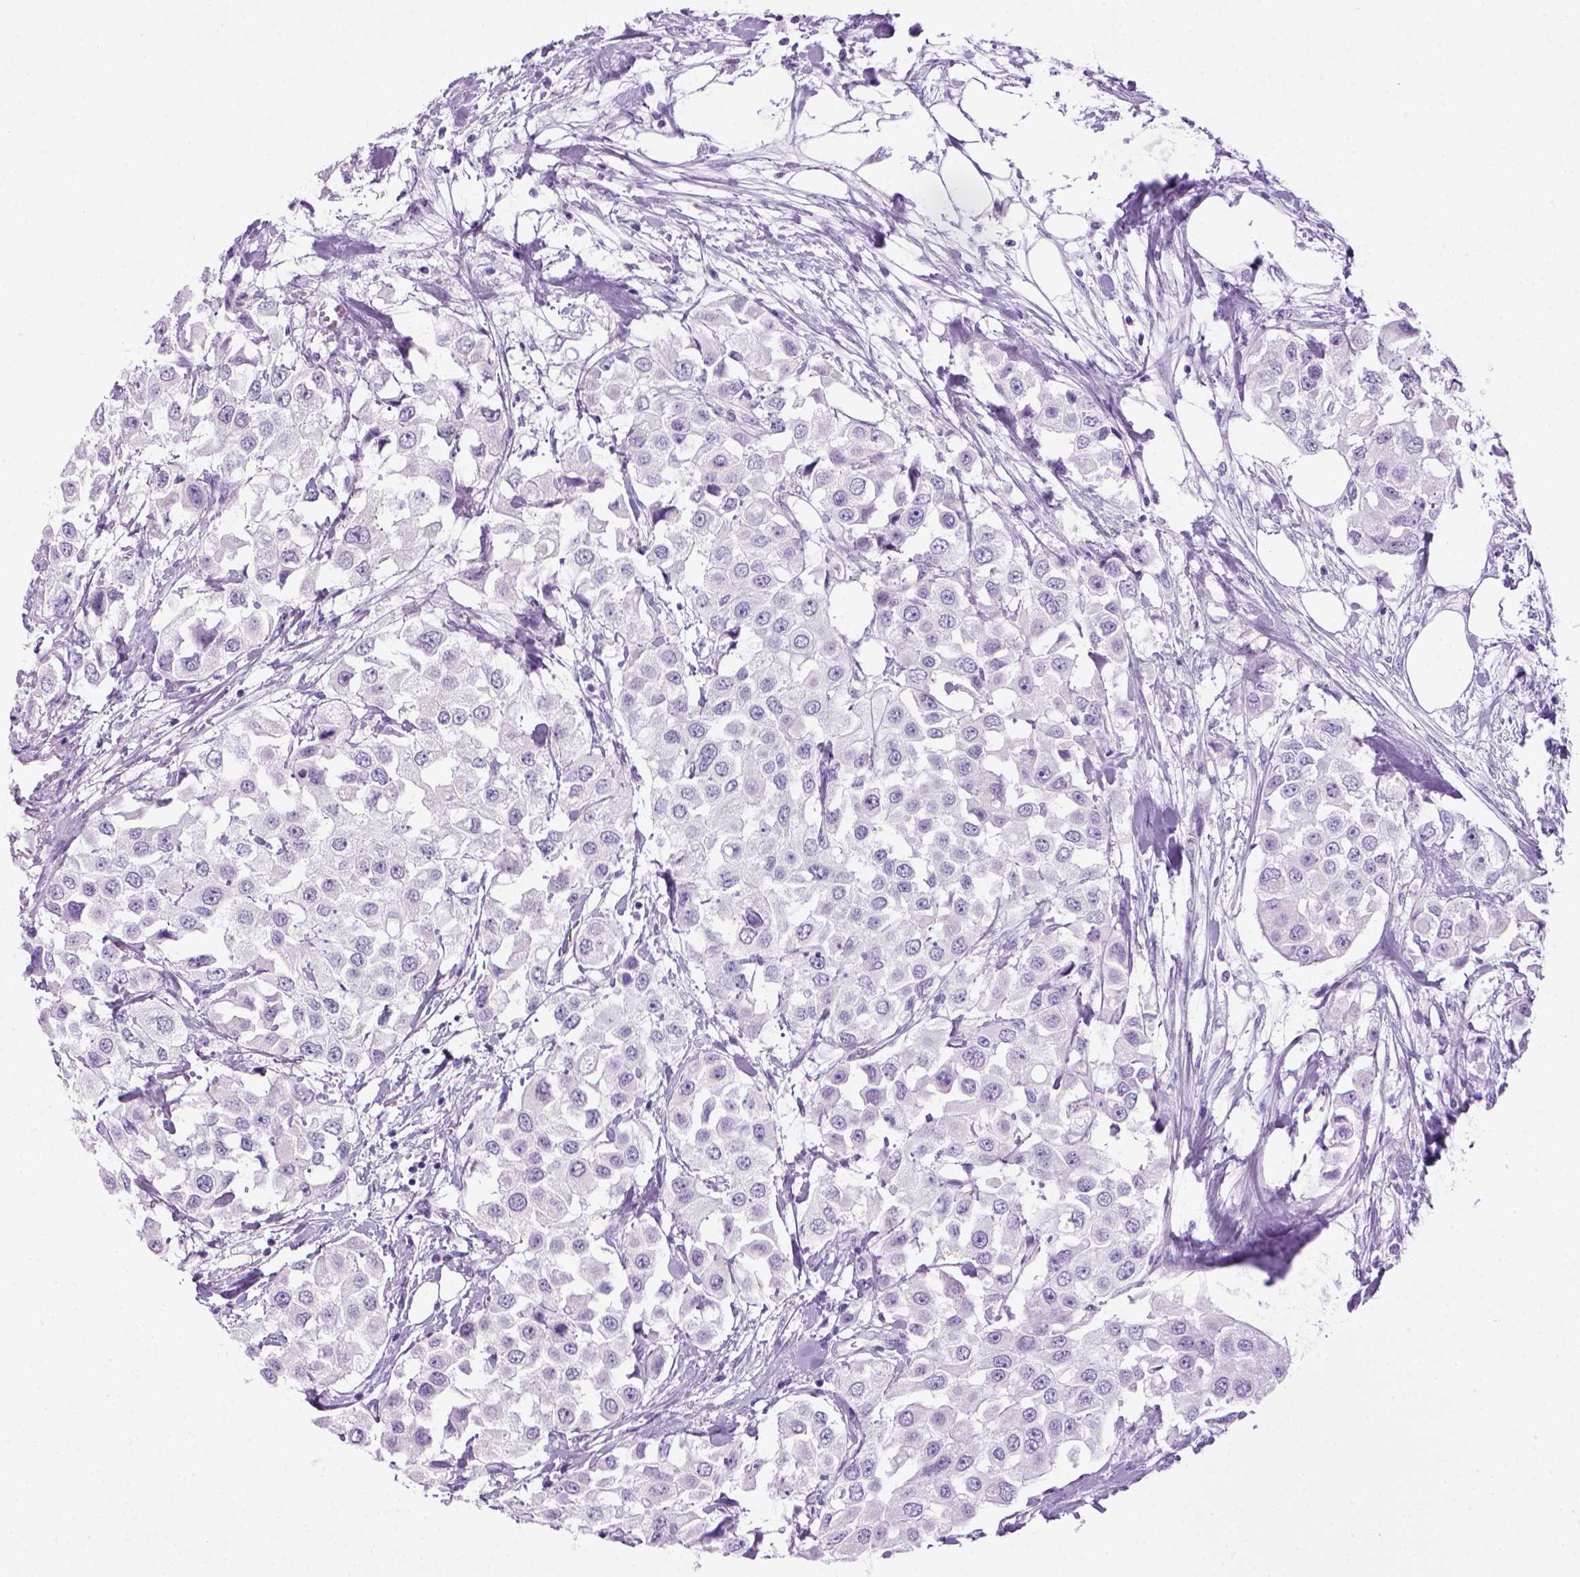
{"staining": {"intensity": "negative", "quantity": "none", "location": "none"}, "tissue": "urothelial cancer", "cell_type": "Tumor cells", "image_type": "cancer", "snomed": [{"axis": "morphology", "description": "Urothelial carcinoma, High grade"}, {"axis": "topography", "description": "Urinary bladder"}], "caption": "DAB immunohistochemical staining of human high-grade urothelial carcinoma displays no significant positivity in tumor cells. (DAB (3,3'-diaminobenzidine) IHC with hematoxylin counter stain).", "gene": "SGCG", "patient": {"sex": "female", "age": 64}}